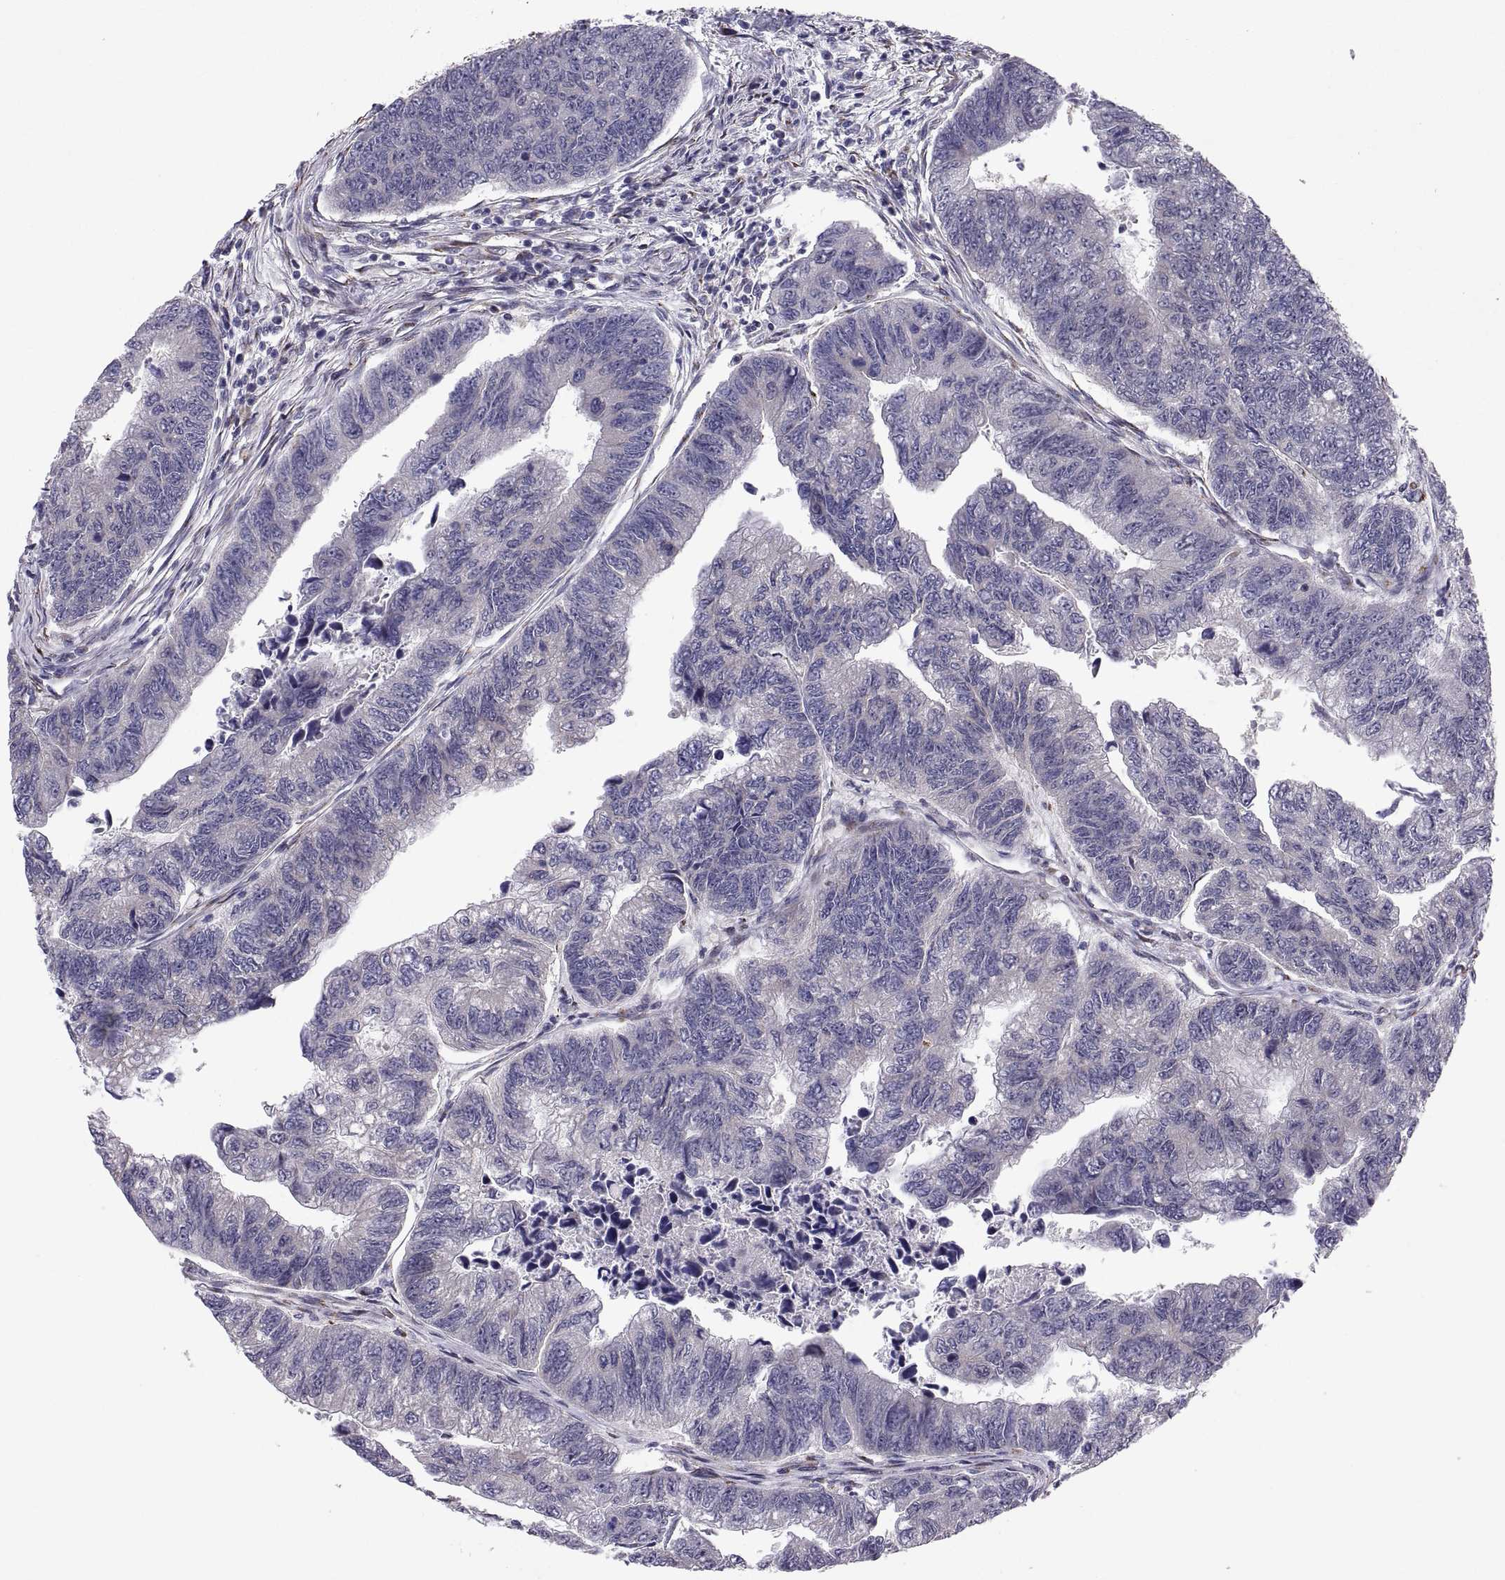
{"staining": {"intensity": "negative", "quantity": "none", "location": "none"}, "tissue": "colorectal cancer", "cell_type": "Tumor cells", "image_type": "cancer", "snomed": [{"axis": "morphology", "description": "Adenocarcinoma, NOS"}, {"axis": "topography", "description": "Colon"}], "caption": "High power microscopy photomicrograph of an immunohistochemistry (IHC) micrograph of colorectal adenocarcinoma, revealing no significant positivity in tumor cells. The staining was performed using DAB (3,3'-diaminobenzidine) to visualize the protein expression in brown, while the nuclei were stained in blue with hematoxylin (Magnification: 20x).", "gene": "TESC", "patient": {"sex": "female", "age": 65}}